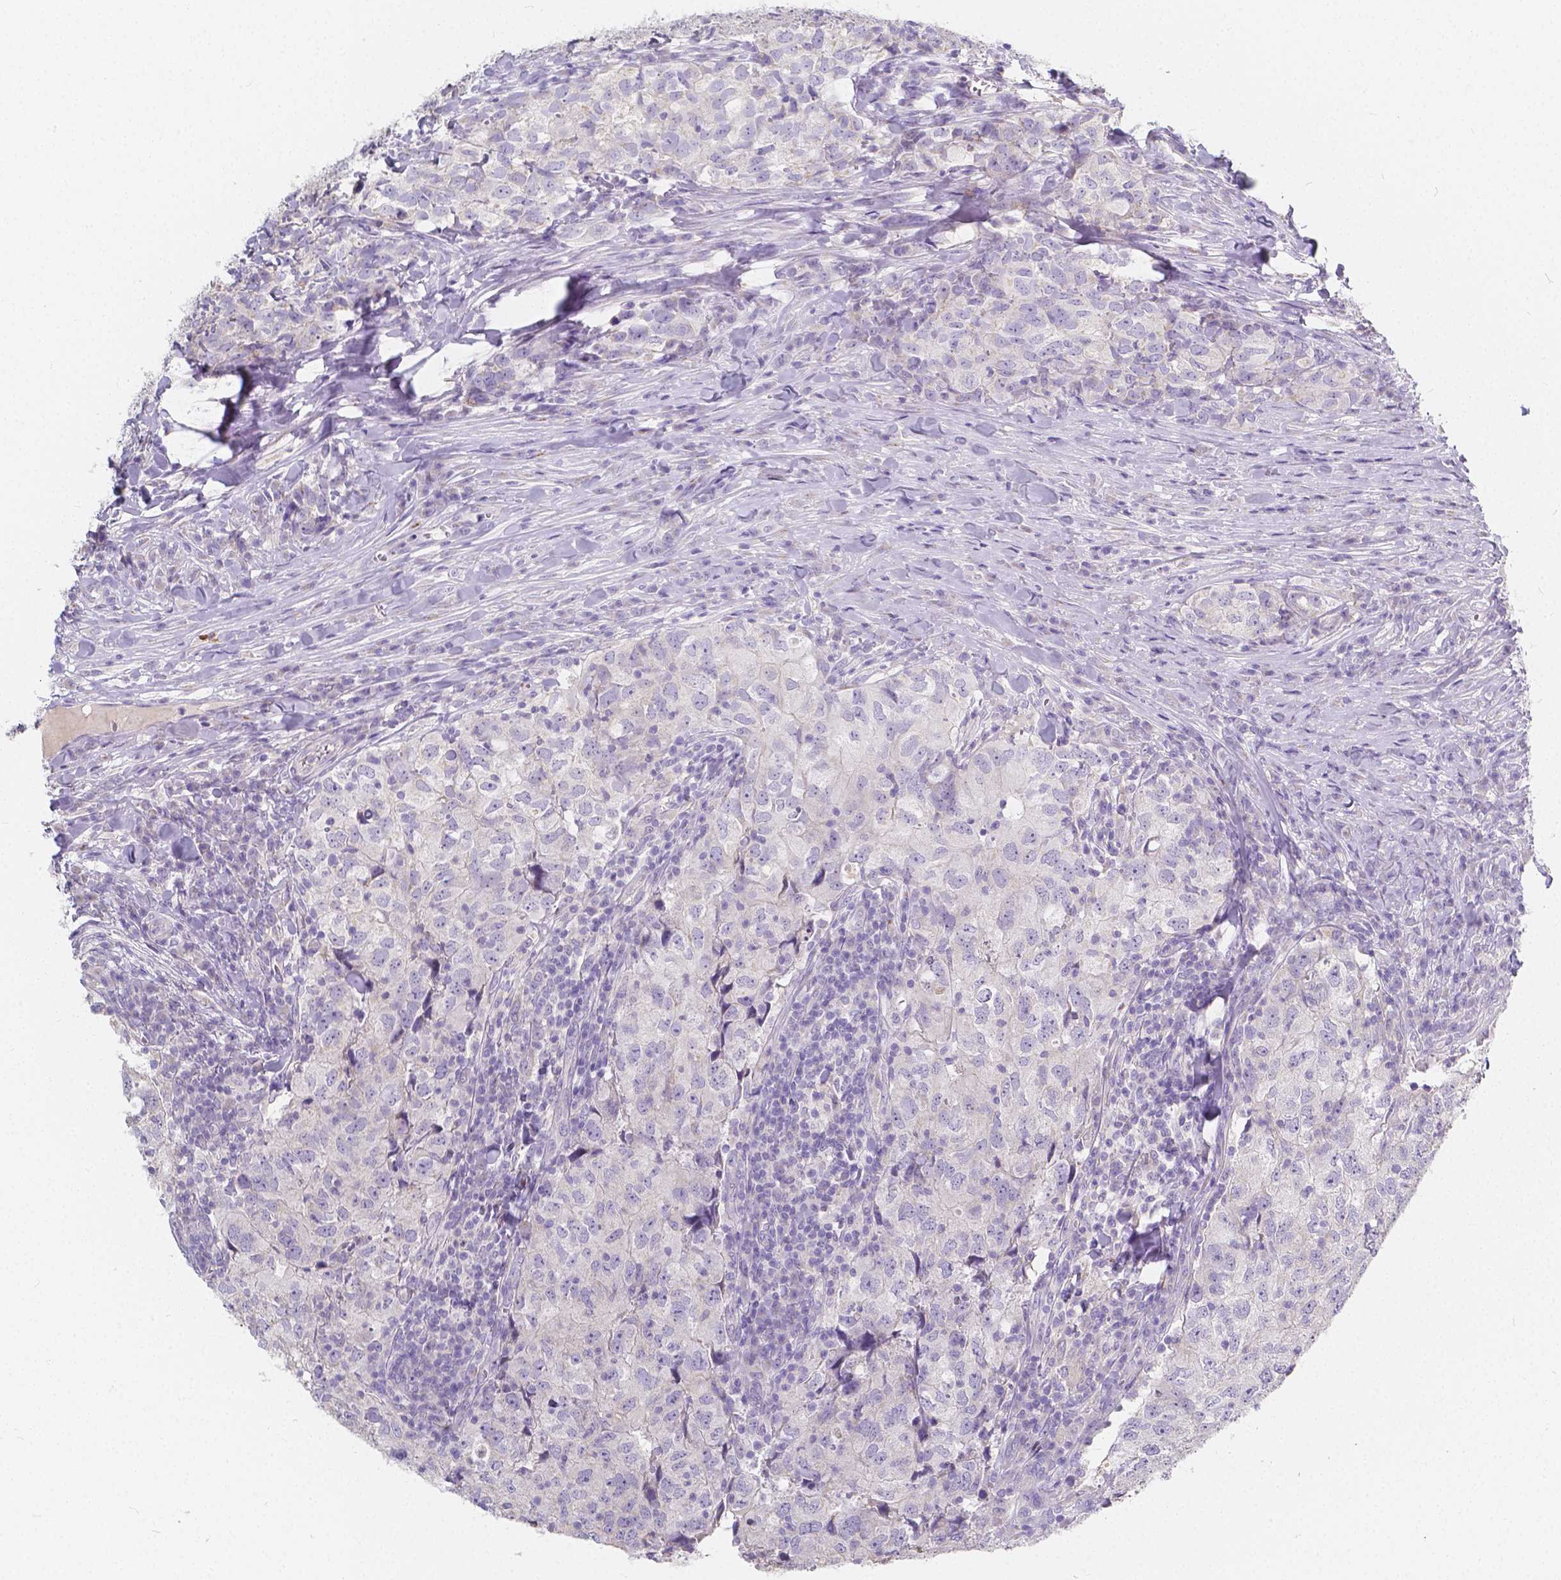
{"staining": {"intensity": "negative", "quantity": "none", "location": "none"}, "tissue": "breast cancer", "cell_type": "Tumor cells", "image_type": "cancer", "snomed": [{"axis": "morphology", "description": "Duct carcinoma"}, {"axis": "topography", "description": "Breast"}], "caption": "High power microscopy micrograph of an immunohistochemistry (IHC) micrograph of breast cancer (invasive ductal carcinoma), revealing no significant staining in tumor cells. Nuclei are stained in blue.", "gene": "RNF186", "patient": {"sex": "female", "age": 30}}